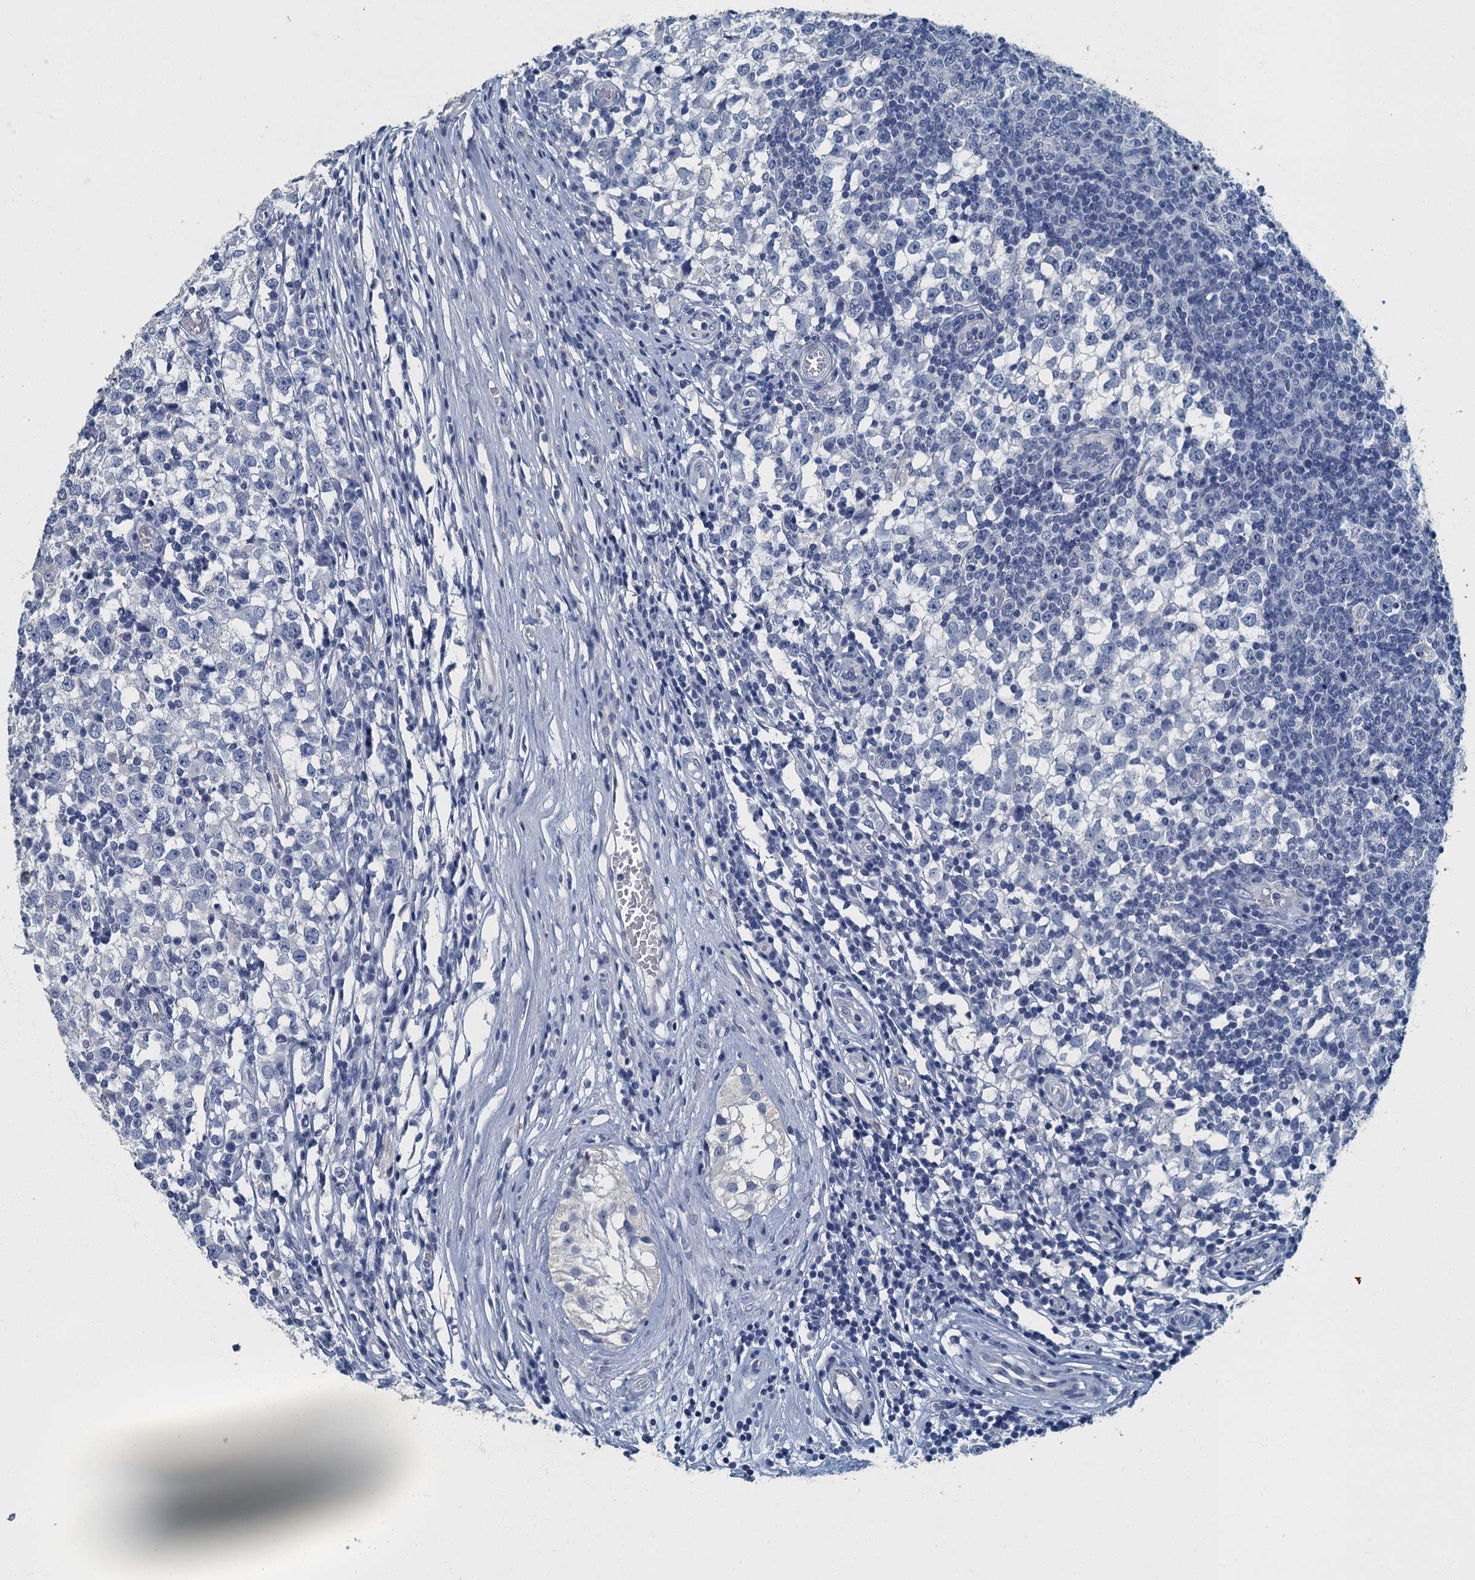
{"staining": {"intensity": "negative", "quantity": "none", "location": "none"}, "tissue": "testis cancer", "cell_type": "Tumor cells", "image_type": "cancer", "snomed": [{"axis": "morphology", "description": "Seminoma, NOS"}, {"axis": "topography", "description": "Testis"}], "caption": "The photomicrograph shows no staining of tumor cells in testis cancer. (DAB (3,3'-diaminobenzidine) immunohistochemistry with hematoxylin counter stain).", "gene": "GADL1", "patient": {"sex": "male", "age": 65}}